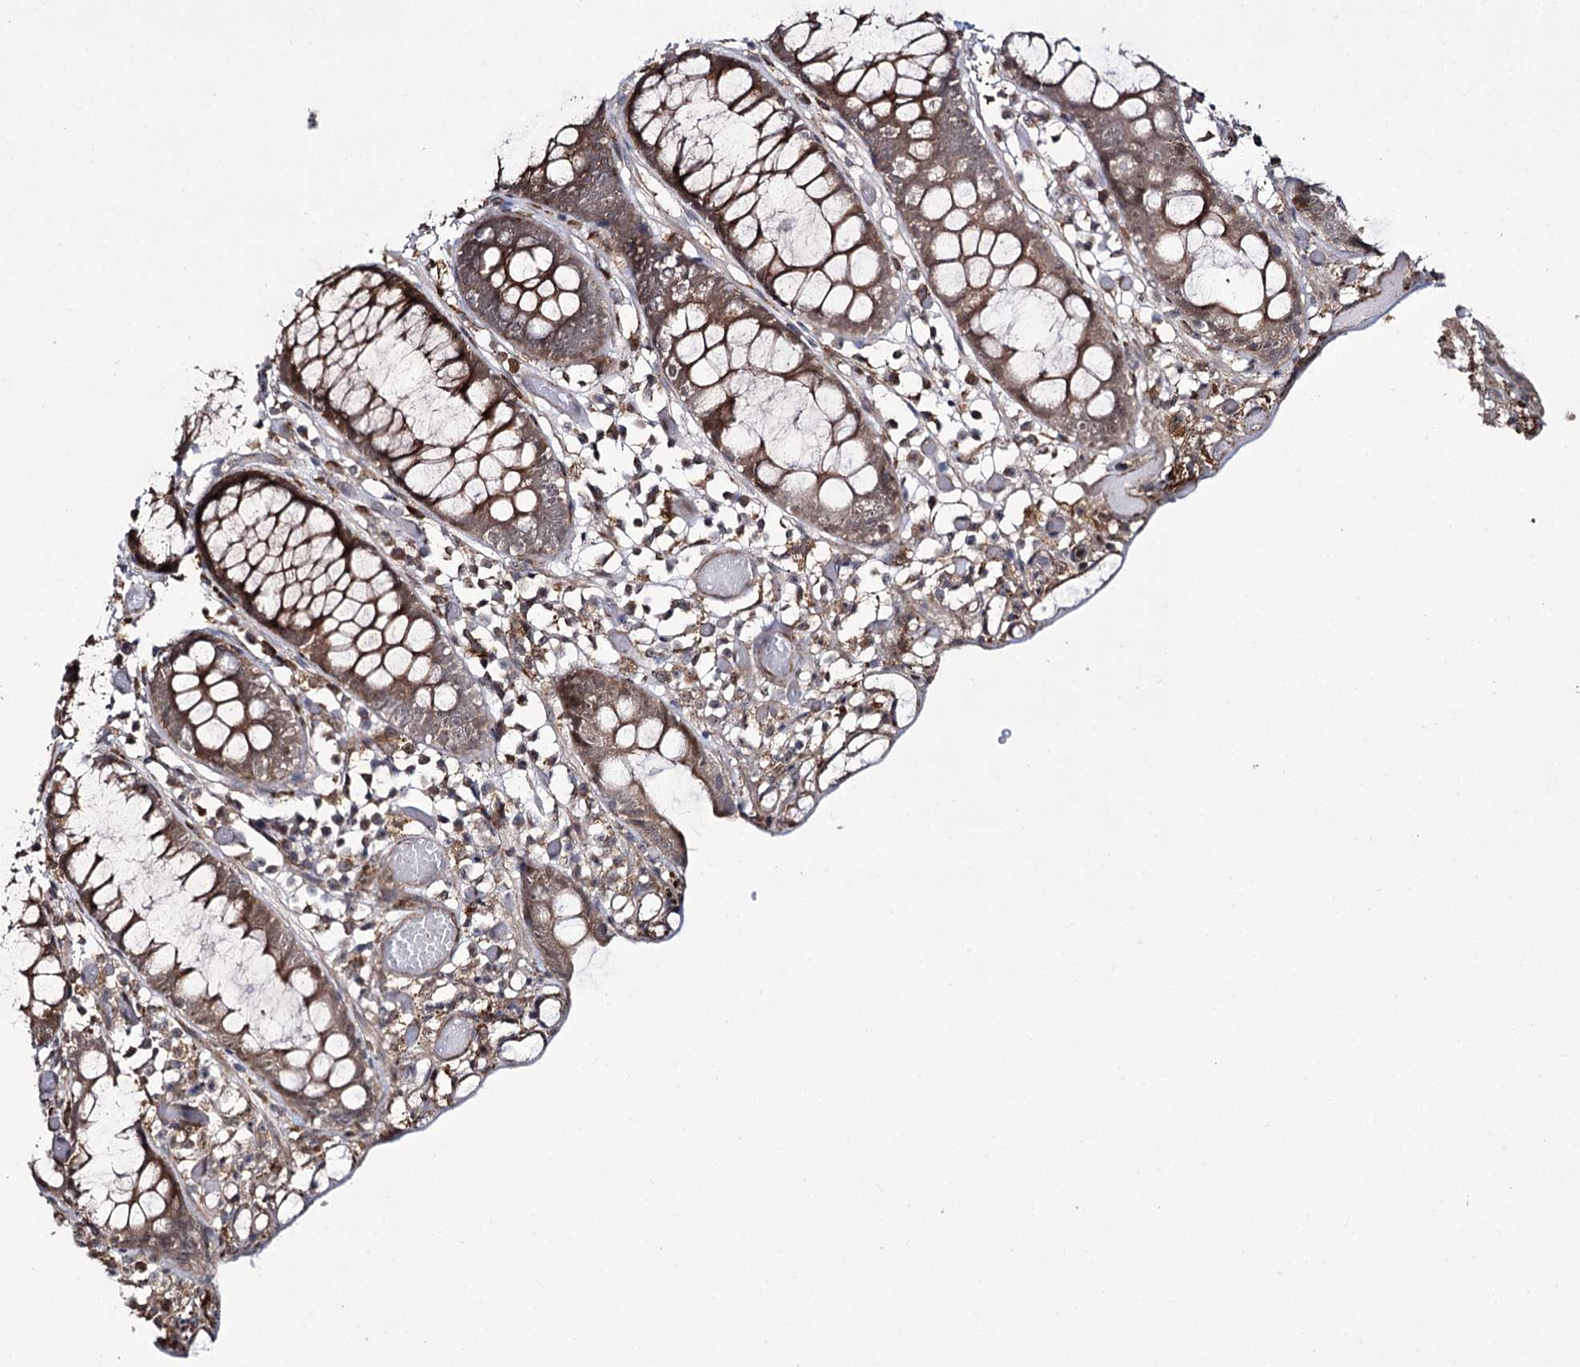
{"staining": {"intensity": "moderate", "quantity": ">75%", "location": "cytoplasmic/membranous"}, "tissue": "colon", "cell_type": "Endothelial cells", "image_type": "normal", "snomed": [{"axis": "morphology", "description": "Normal tissue, NOS"}, {"axis": "topography", "description": "Colon"}], "caption": "Human colon stained for a protein (brown) demonstrates moderate cytoplasmic/membranous positive expression in about >75% of endothelial cells.", "gene": "FANCL", "patient": {"sex": "male", "age": 14}}